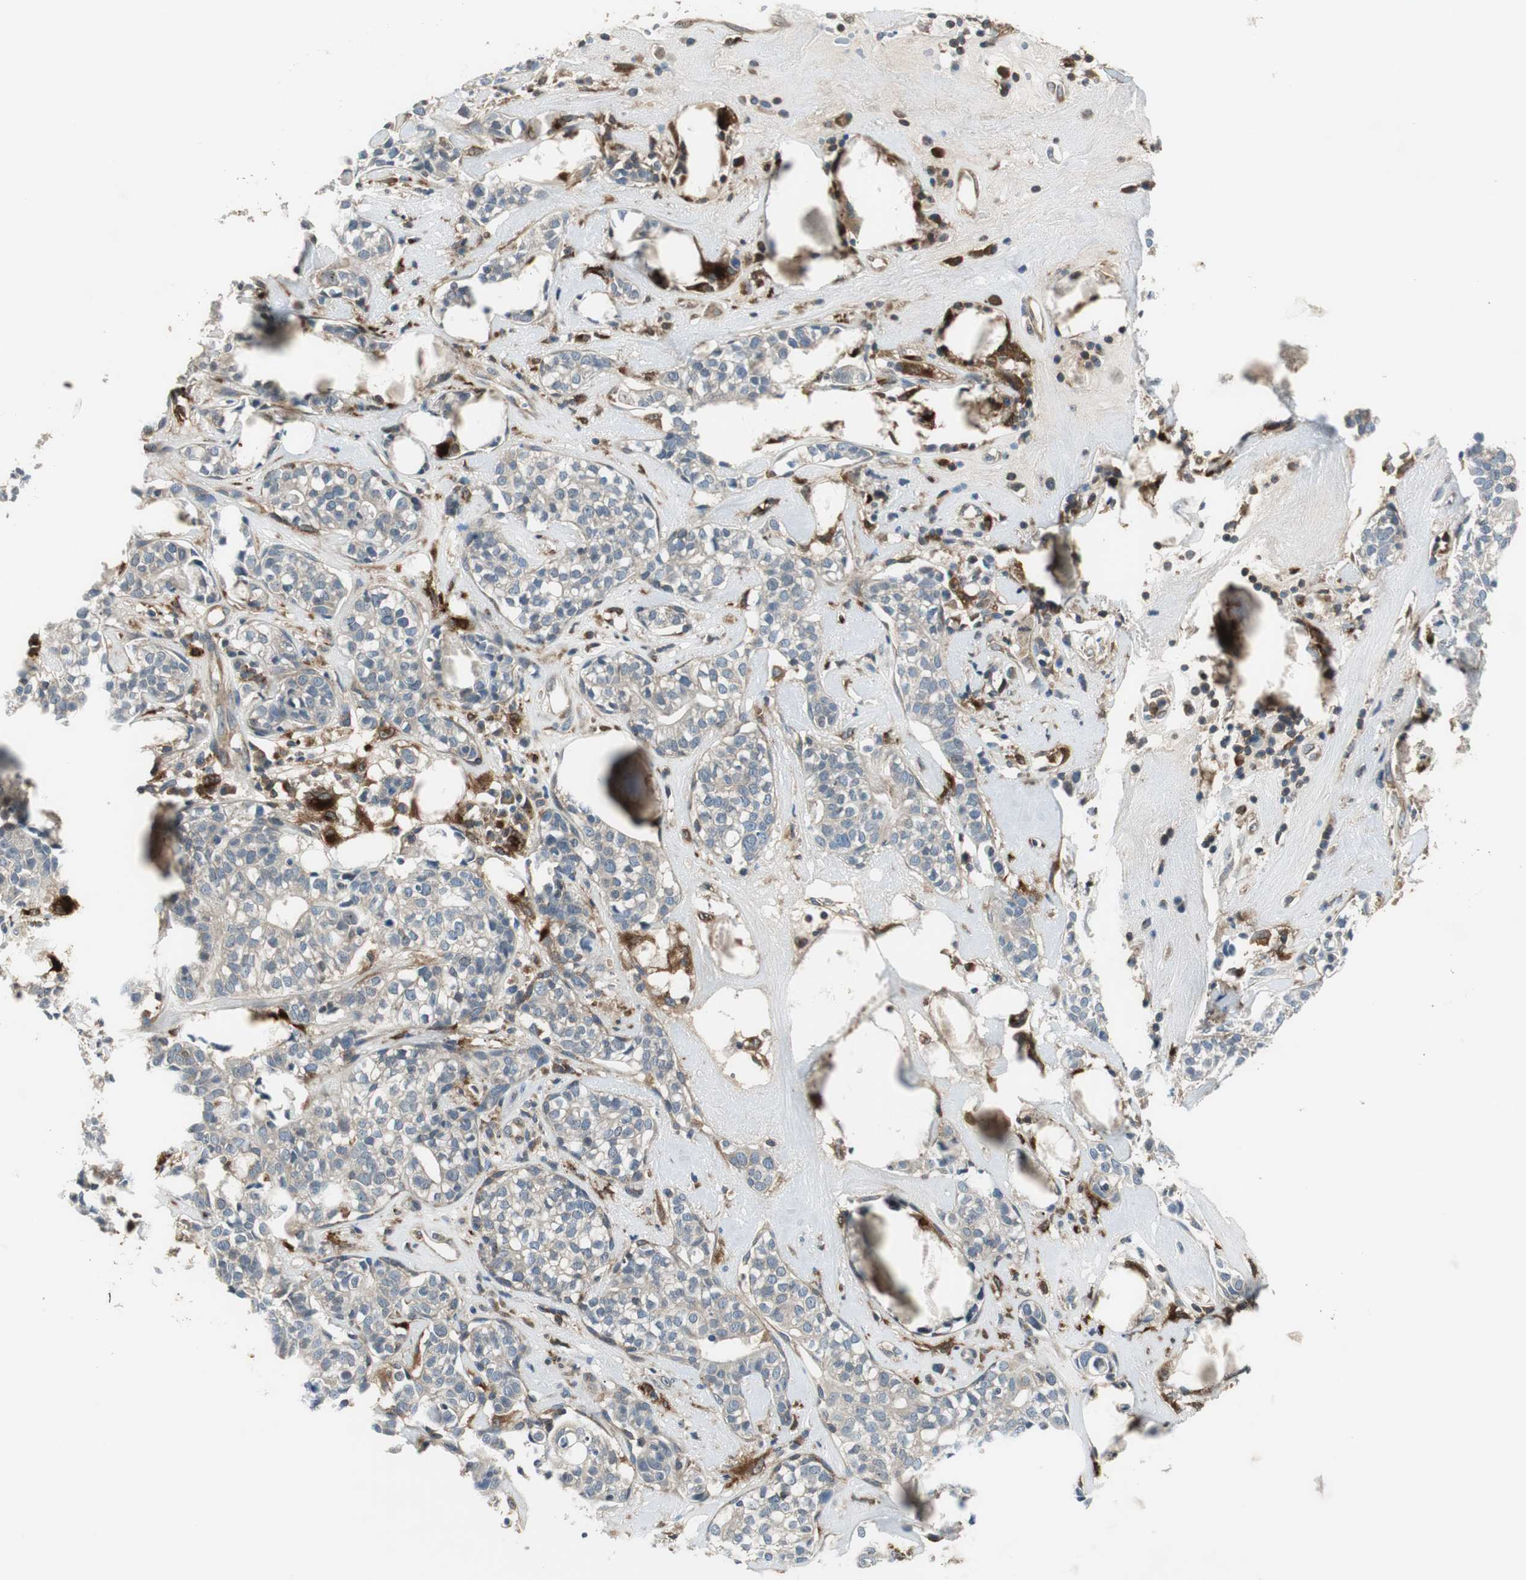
{"staining": {"intensity": "weak", "quantity": "25%-75%", "location": "cytoplasmic/membranous"}, "tissue": "head and neck cancer", "cell_type": "Tumor cells", "image_type": "cancer", "snomed": [{"axis": "morphology", "description": "Adenocarcinoma, NOS"}, {"axis": "topography", "description": "Salivary gland"}, {"axis": "topography", "description": "Head-Neck"}], "caption": "IHC (DAB (3,3'-diaminobenzidine)) staining of head and neck cancer (adenocarcinoma) displays weak cytoplasmic/membranous protein expression in about 25%-75% of tumor cells.", "gene": "NCK1", "patient": {"sex": "female", "age": 65}}